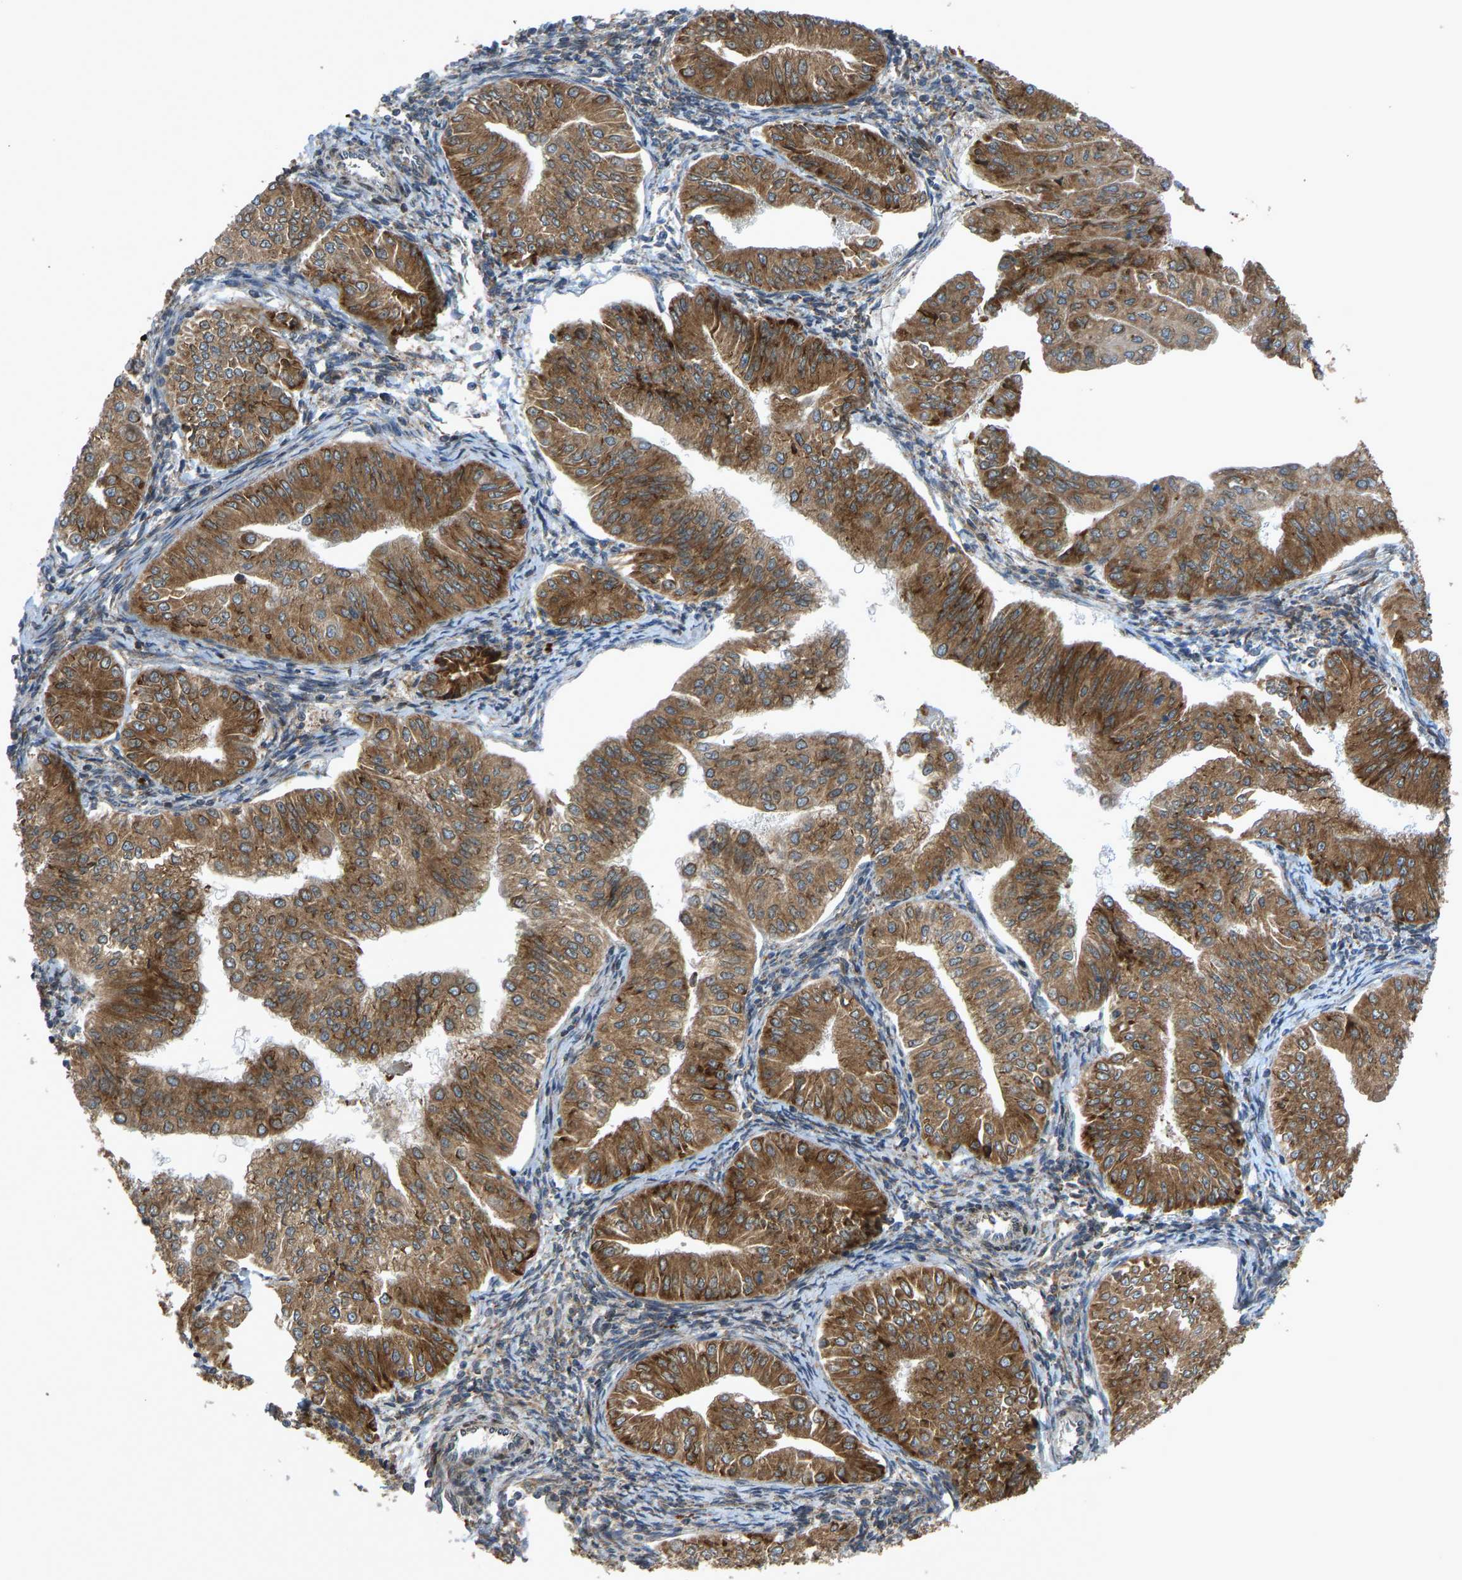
{"staining": {"intensity": "moderate", "quantity": ">75%", "location": "cytoplasmic/membranous"}, "tissue": "endometrial cancer", "cell_type": "Tumor cells", "image_type": "cancer", "snomed": [{"axis": "morphology", "description": "Normal tissue, NOS"}, {"axis": "morphology", "description": "Adenocarcinoma, NOS"}, {"axis": "topography", "description": "Endometrium"}], "caption": "A medium amount of moderate cytoplasmic/membranous positivity is present in about >75% of tumor cells in endometrial cancer (adenocarcinoma) tissue.", "gene": "RPN2", "patient": {"sex": "female", "age": 53}}